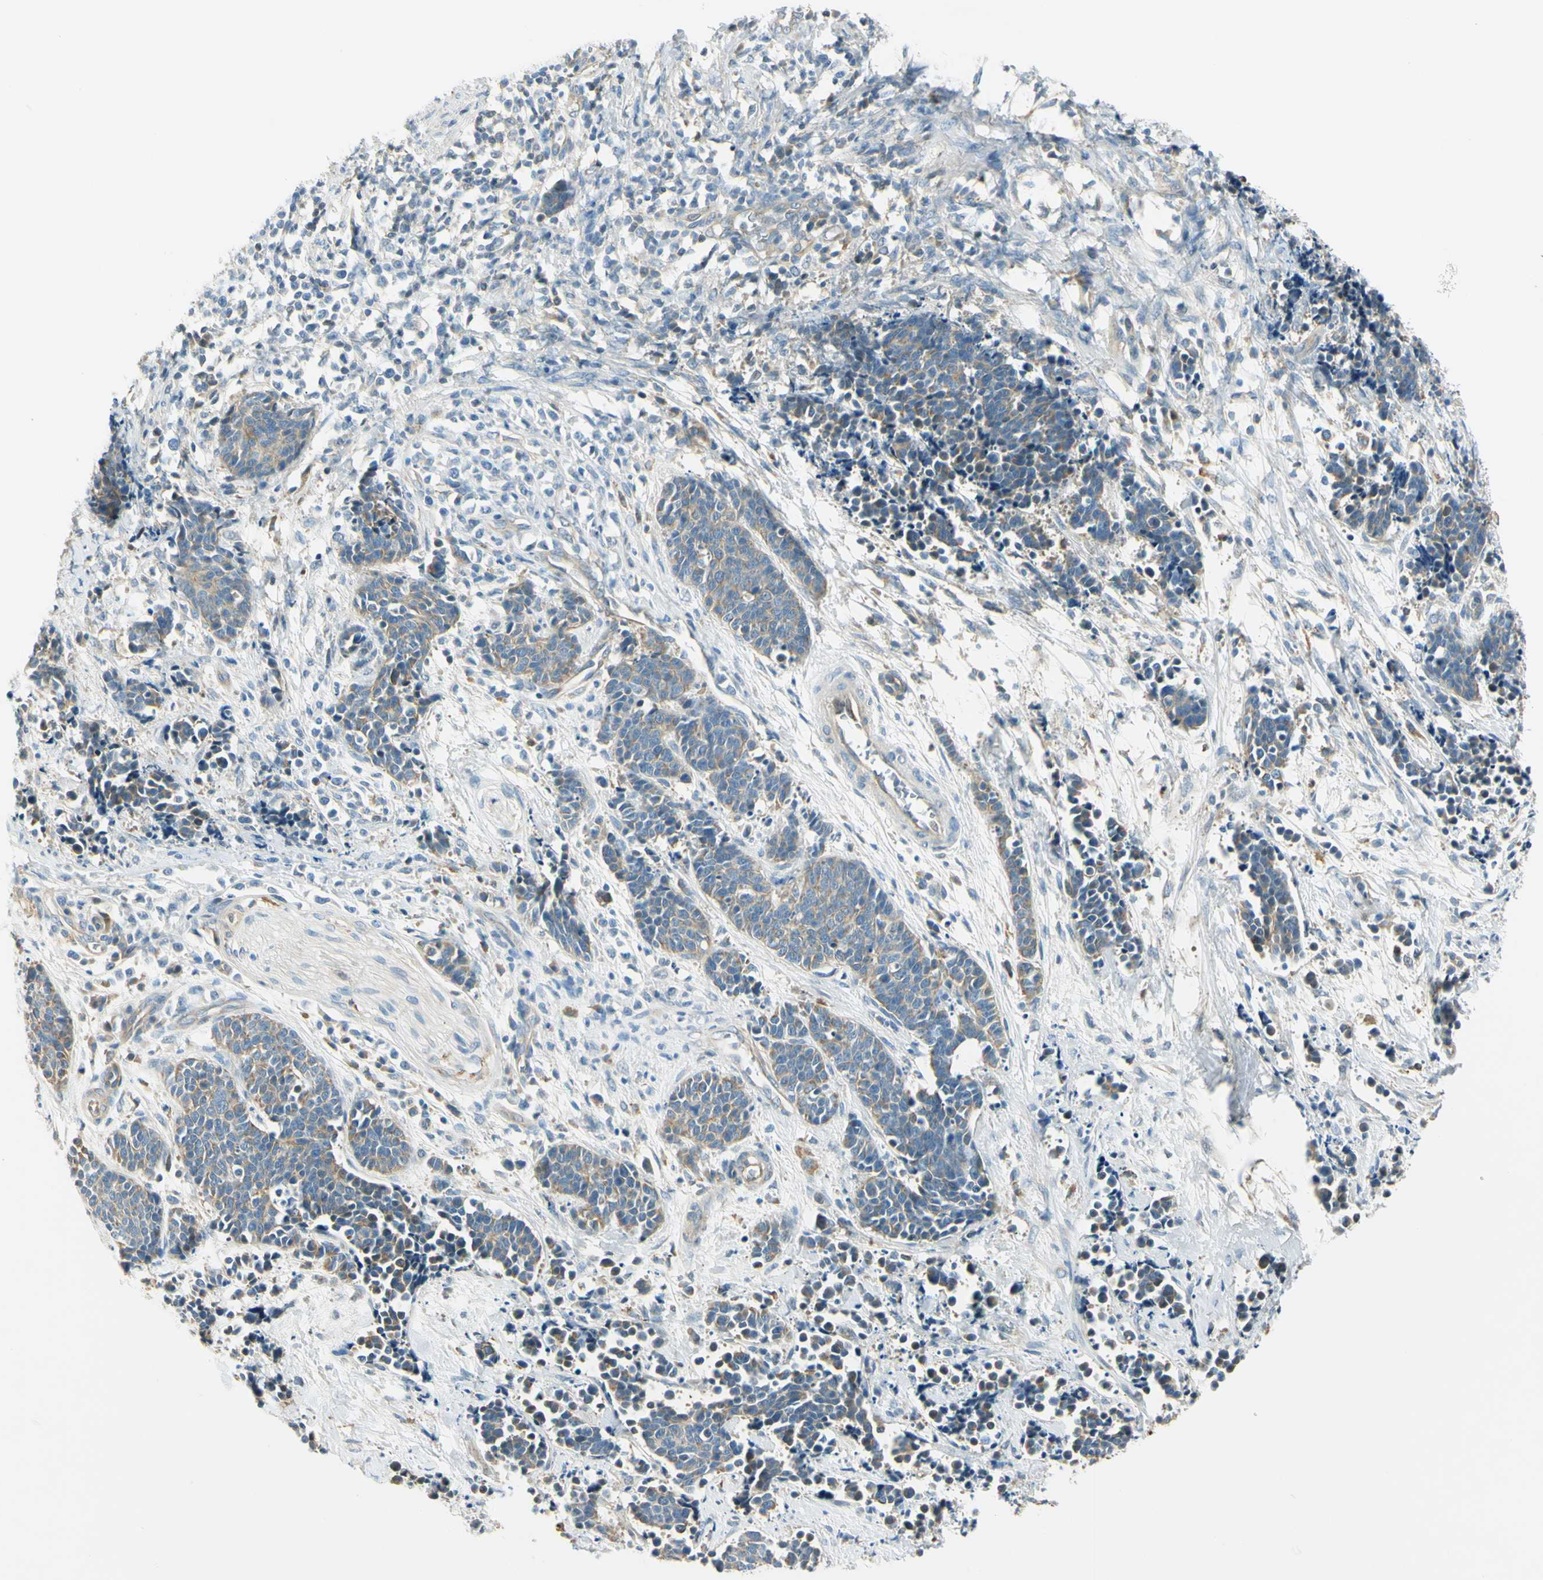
{"staining": {"intensity": "moderate", "quantity": "<25%", "location": "cytoplasmic/membranous"}, "tissue": "cervical cancer", "cell_type": "Tumor cells", "image_type": "cancer", "snomed": [{"axis": "morphology", "description": "Squamous cell carcinoma, NOS"}, {"axis": "topography", "description": "Cervix"}], "caption": "Moderate cytoplasmic/membranous expression for a protein is seen in approximately <25% of tumor cells of cervical cancer using immunohistochemistry.", "gene": "LAMA3", "patient": {"sex": "female", "age": 35}}